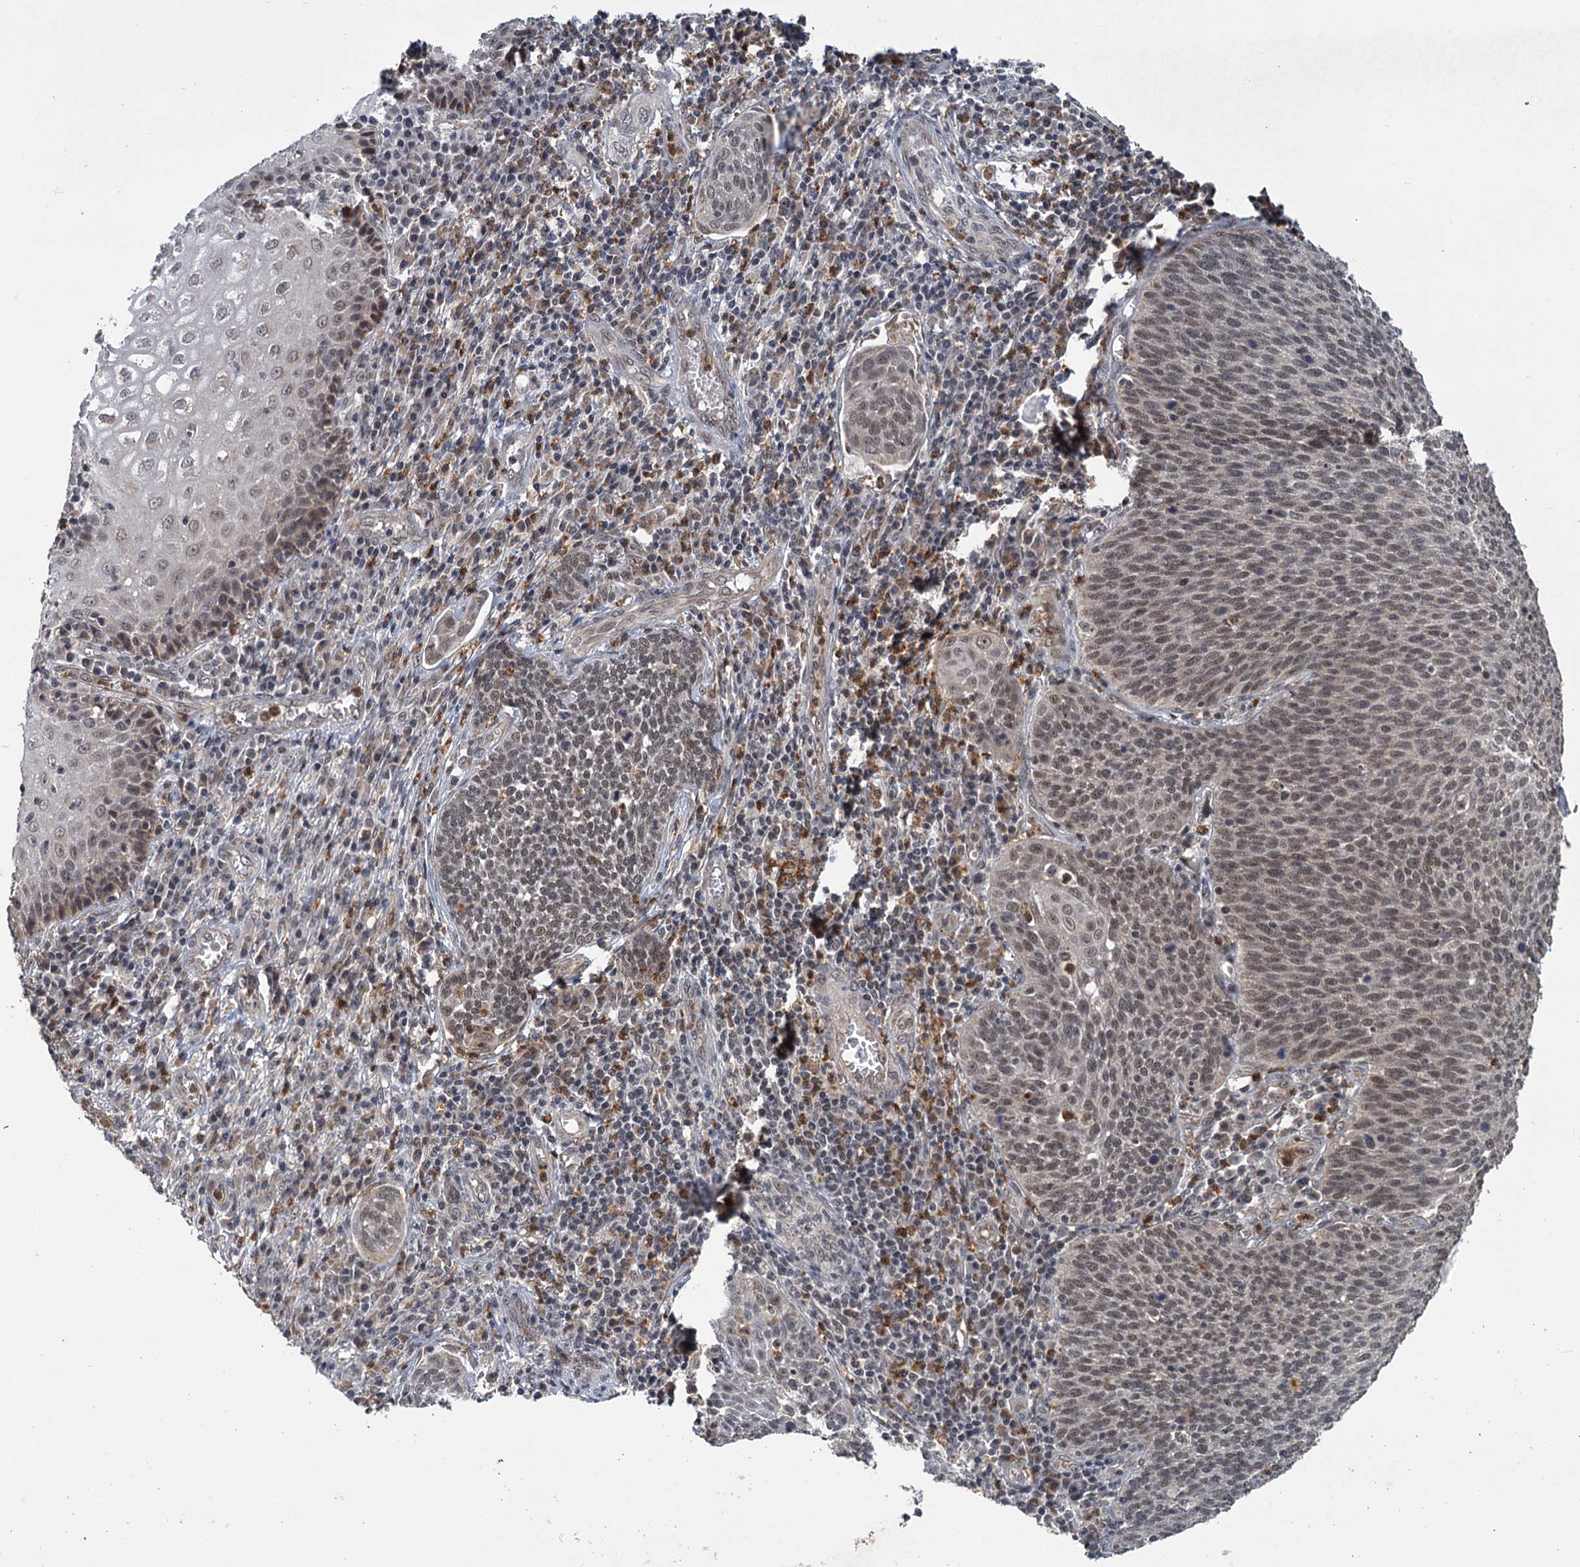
{"staining": {"intensity": "weak", "quantity": ">75%", "location": "nuclear"}, "tissue": "cervical cancer", "cell_type": "Tumor cells", "image_type": "cancer", "snomed": [{"axis": "morphology", "description": "Squamous cell carcinoma, NOS"}, {"axis": "topography", "description": "Cervix"}], "caption": "Weak nuclear expression for a protein is identified in about >75% of tumor cells of cervical cancer using immunohistochemistry.", "gene": "KANSL2", "patient": {"sex": "female", "age": 34}}